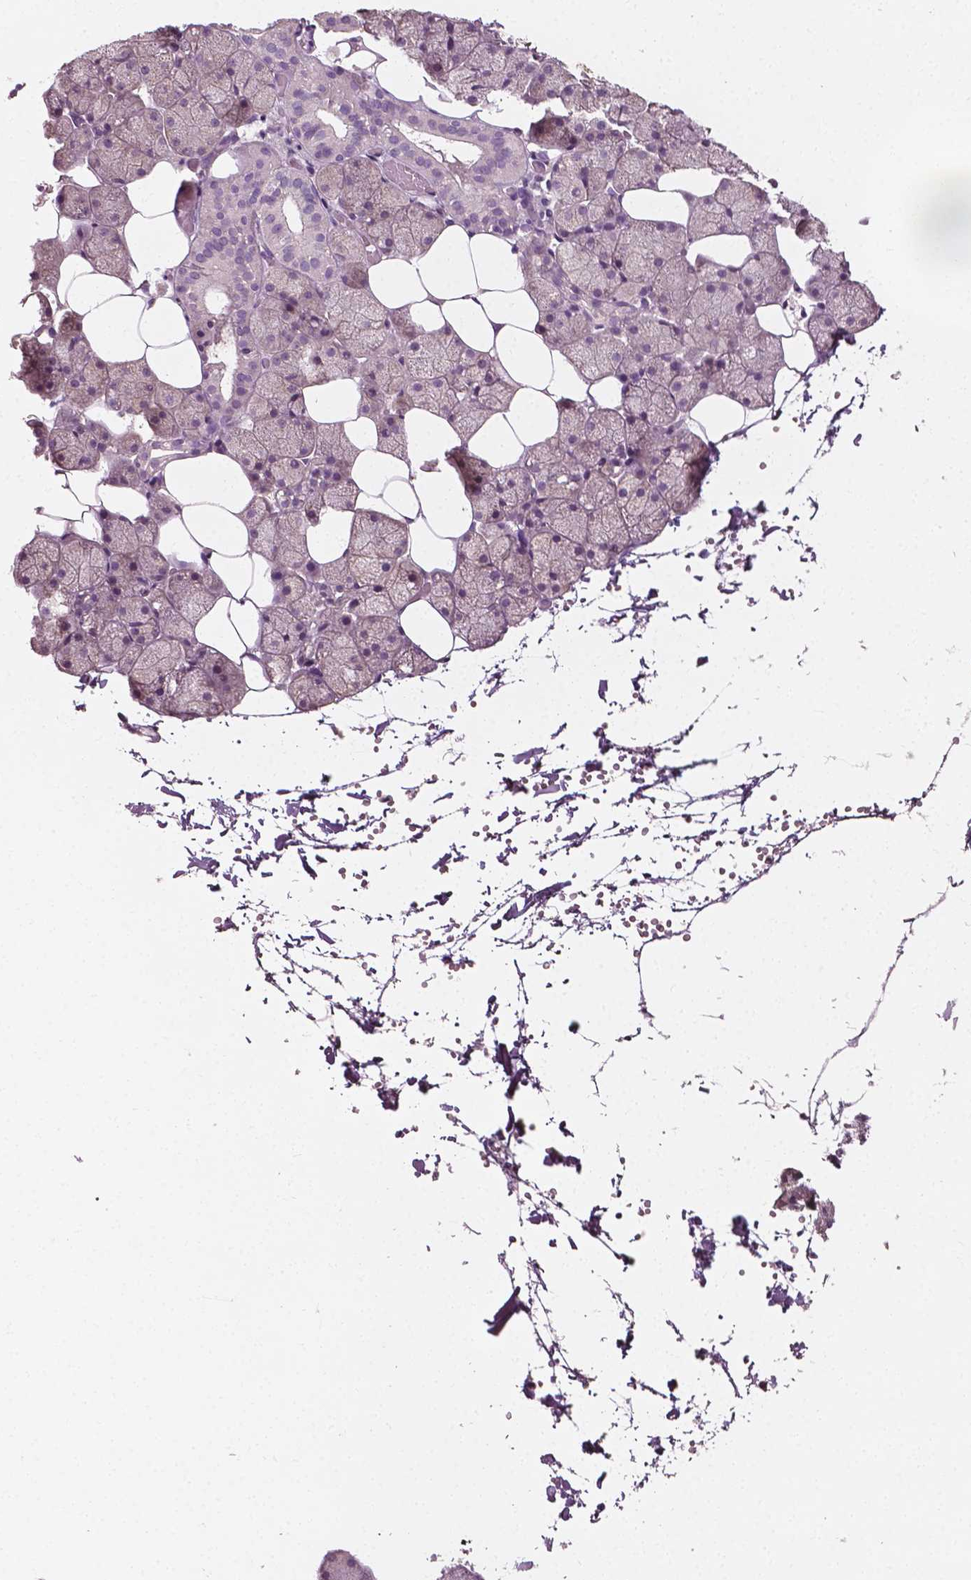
{"staining": {"intensity": "weak", "quantity": "<25%", "location": "cytoplasmic/membranous"}, "tissue": "salivary gland", "cell_type": "Glandular cells", "image_type": "normal", "snomed": [{"axis": "morphology", "description": "Normal tissue, NOS"}, {"axis": "topography", "description": "Salivary gland"}], "caption": "Glandular cells are negative for brown protein staining in normal salivary gland. (DAB (3,3'-diaminobenzidine) immunohistochemistry (IHC) with hematoxylin counter stain).", "gene": "PLA2R1", "patient": {"sex": "male", "age": 38}}